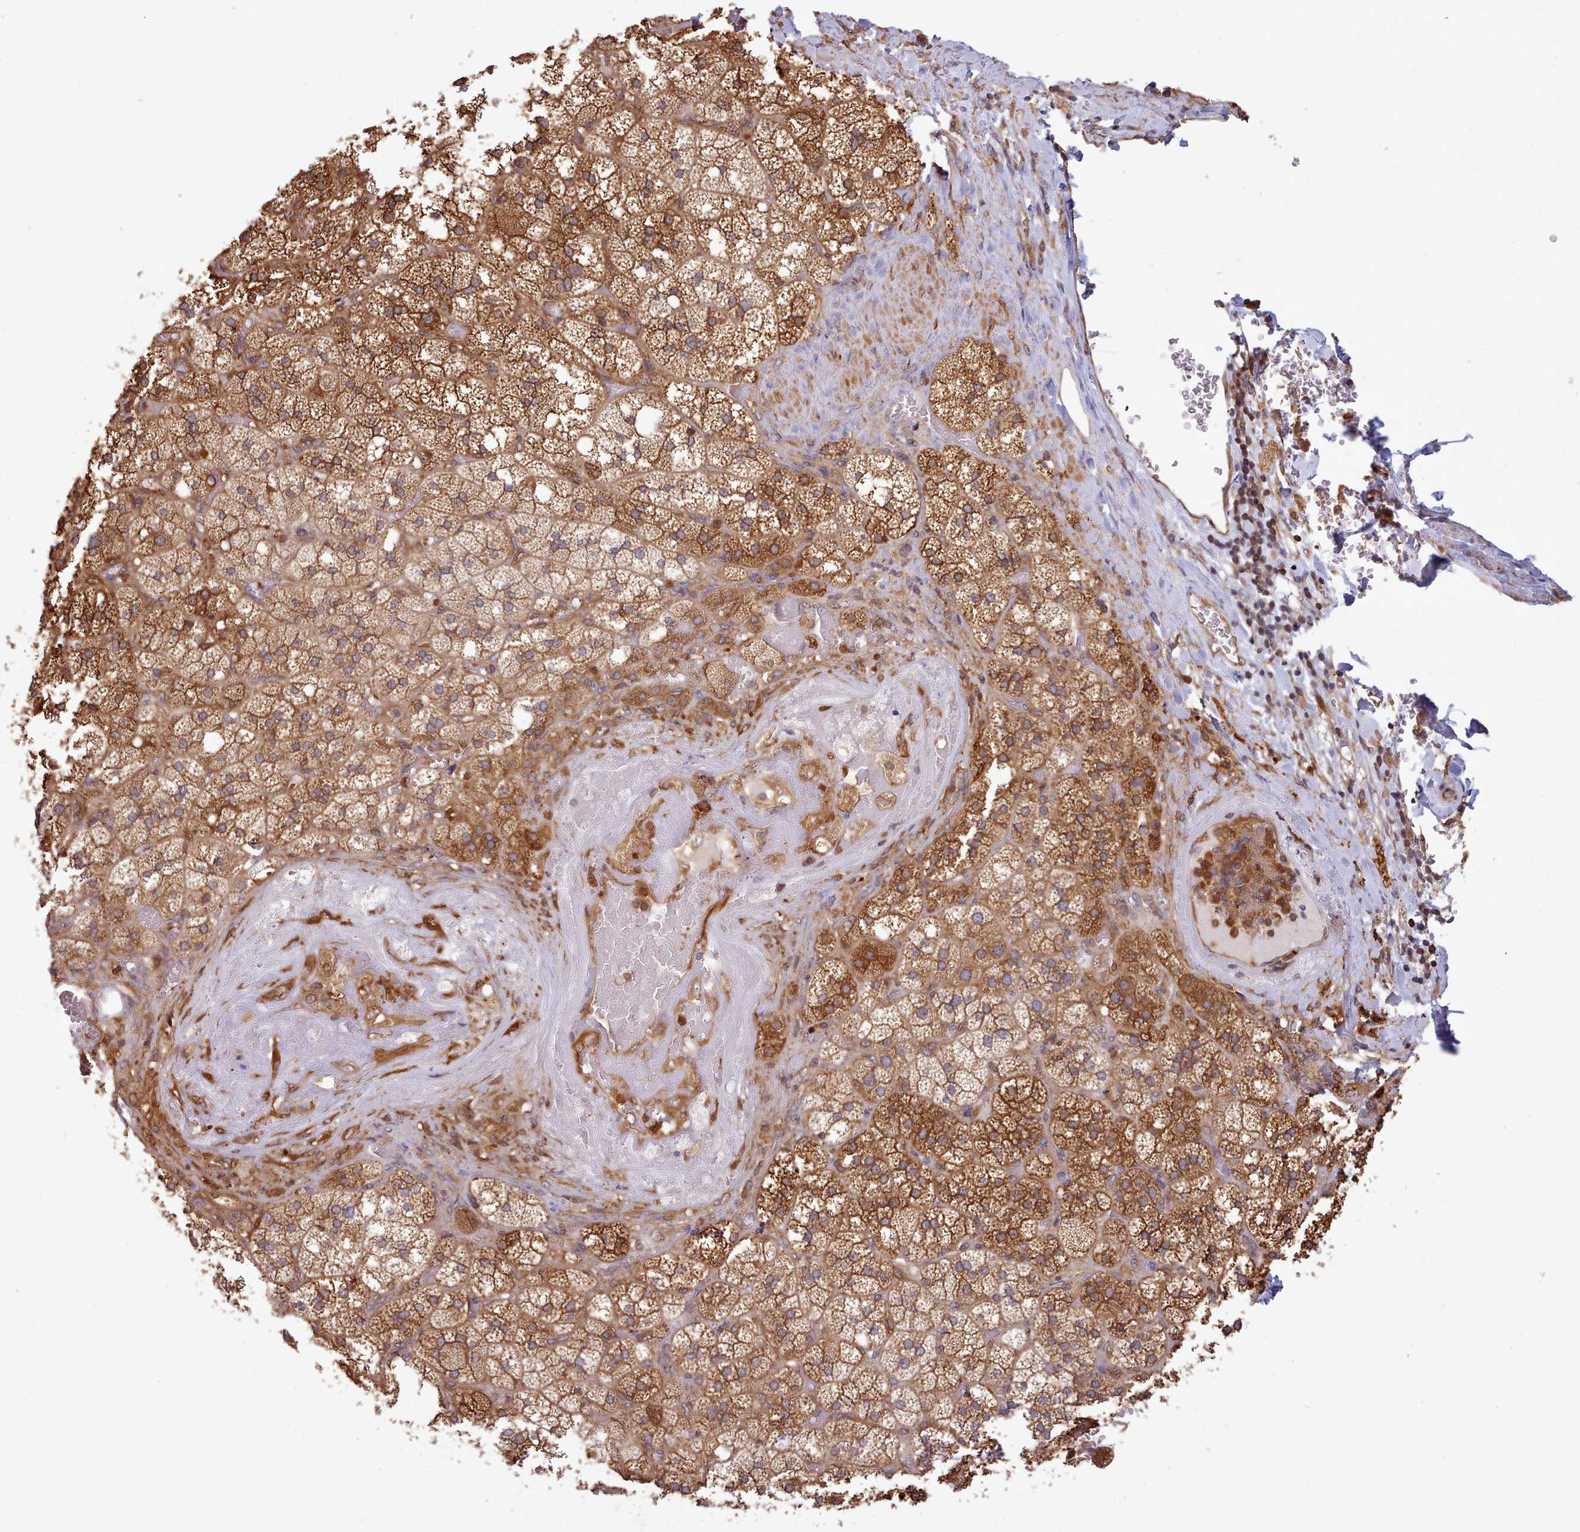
{"staining": {"intensity": "strong", "quantity": ">75%", "location": "cytoplasmic/membranous"}, "tissue": "adrenal gland", "cell_type": "Glandular cells", "image_type": "normal", "snomed": [{"axis": "morphology", "description": "Normal tissue, NOS"}, {"axis": "topography", "description": "Adrenal gland"}], "caption": "The histopathology image reveals immunohistochemical staining of unremarkable adrenal gland. There is strong cytoplasmic/membranous staining is seen in about >75% of glandular cells.", "gene": "SLC4A9", "patient": {"sex": "male", "age": 61}}